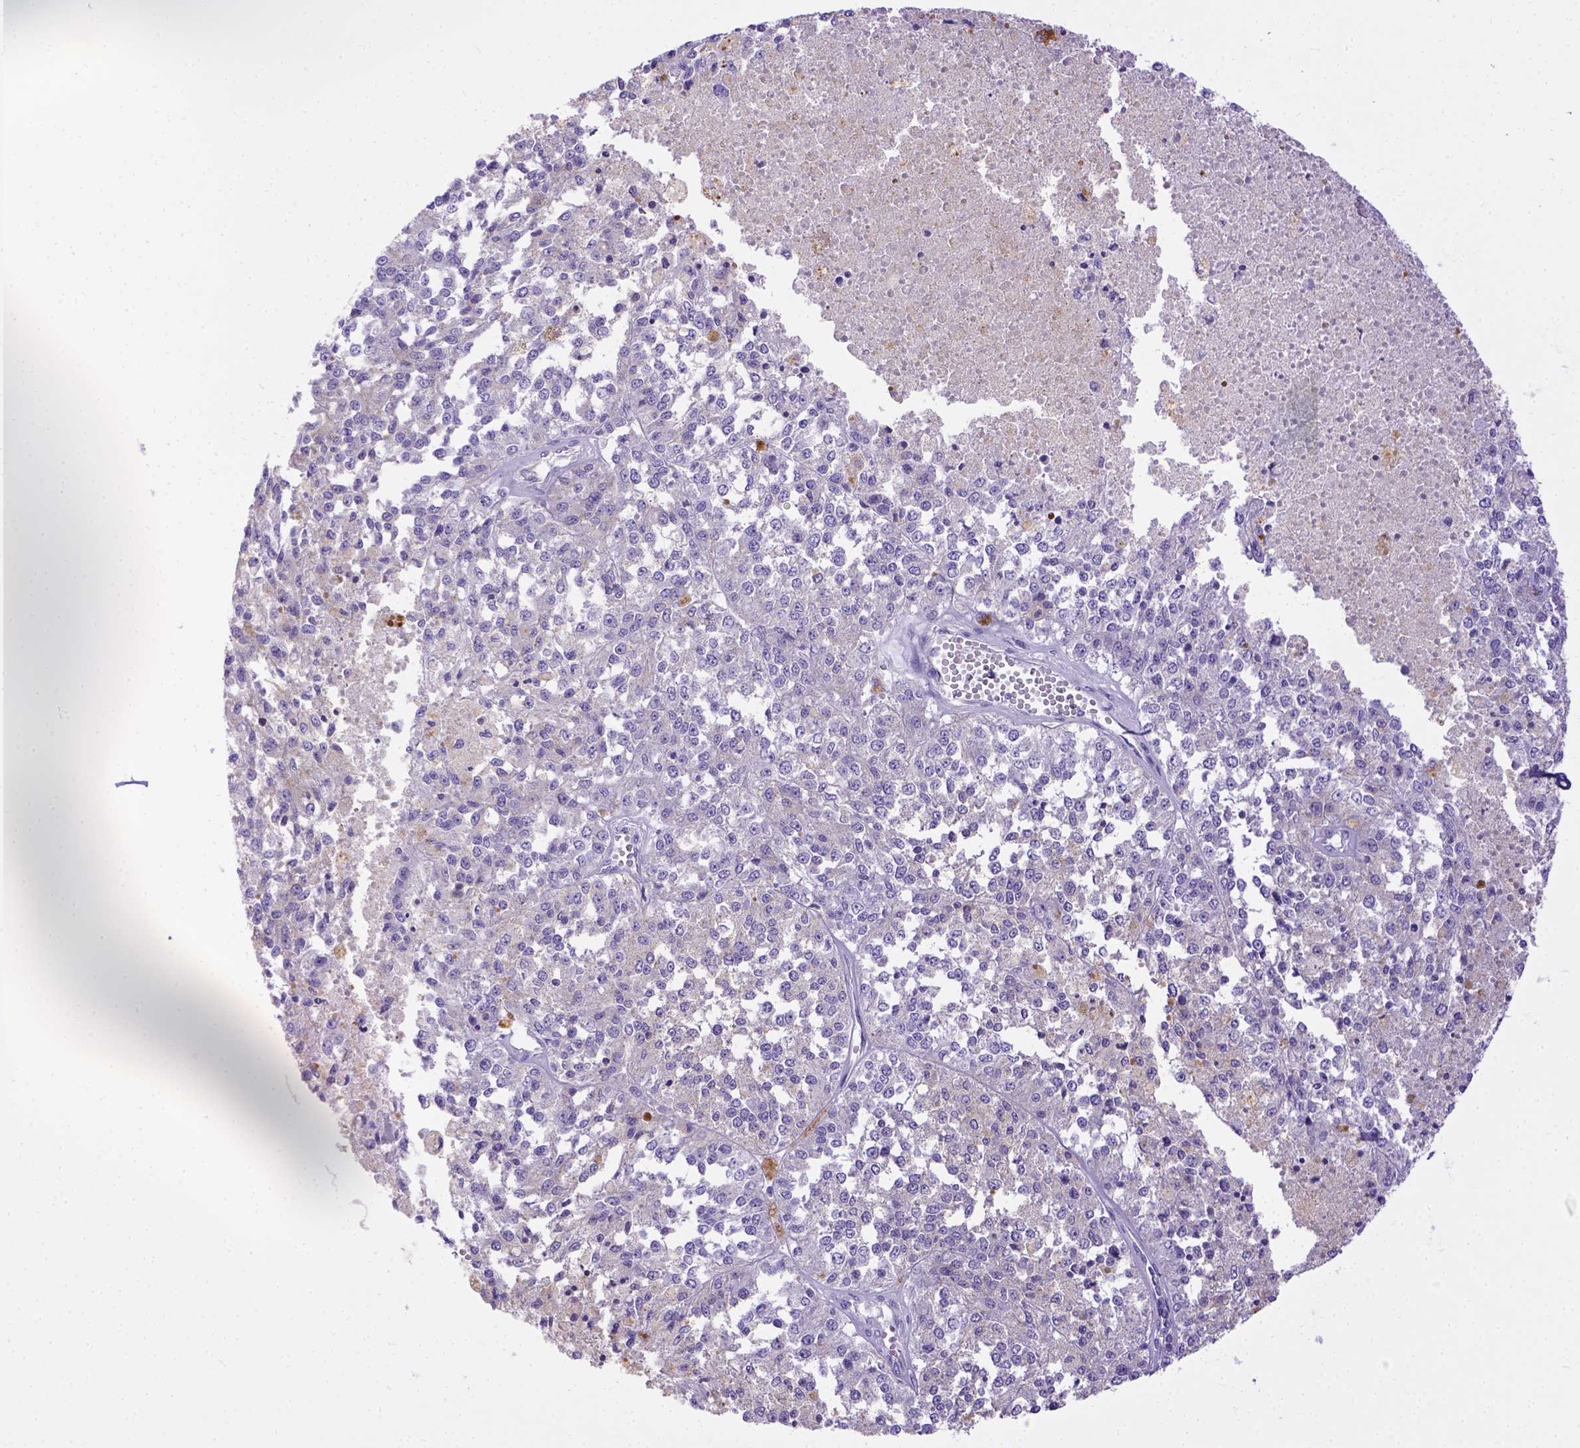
{"staining": {"intensity": "negative", "quantity": "none", "location": "none"}, "tissue": "melanoma", "cell_type": "Tumor cells", "image_type": "cancer", "snomed": [{"axis": "morphology", "description": "Malignant melanoma, Metastatic site"}, {"axis": "topography", "description": "Lymph node"}], "caption": "Micrograph shows no protein positivity in tumor cells of malignant melanoma (metastatic site) tissue.", "gene": "LRRC18", "patient": {"sex": "female", "age": 64}}